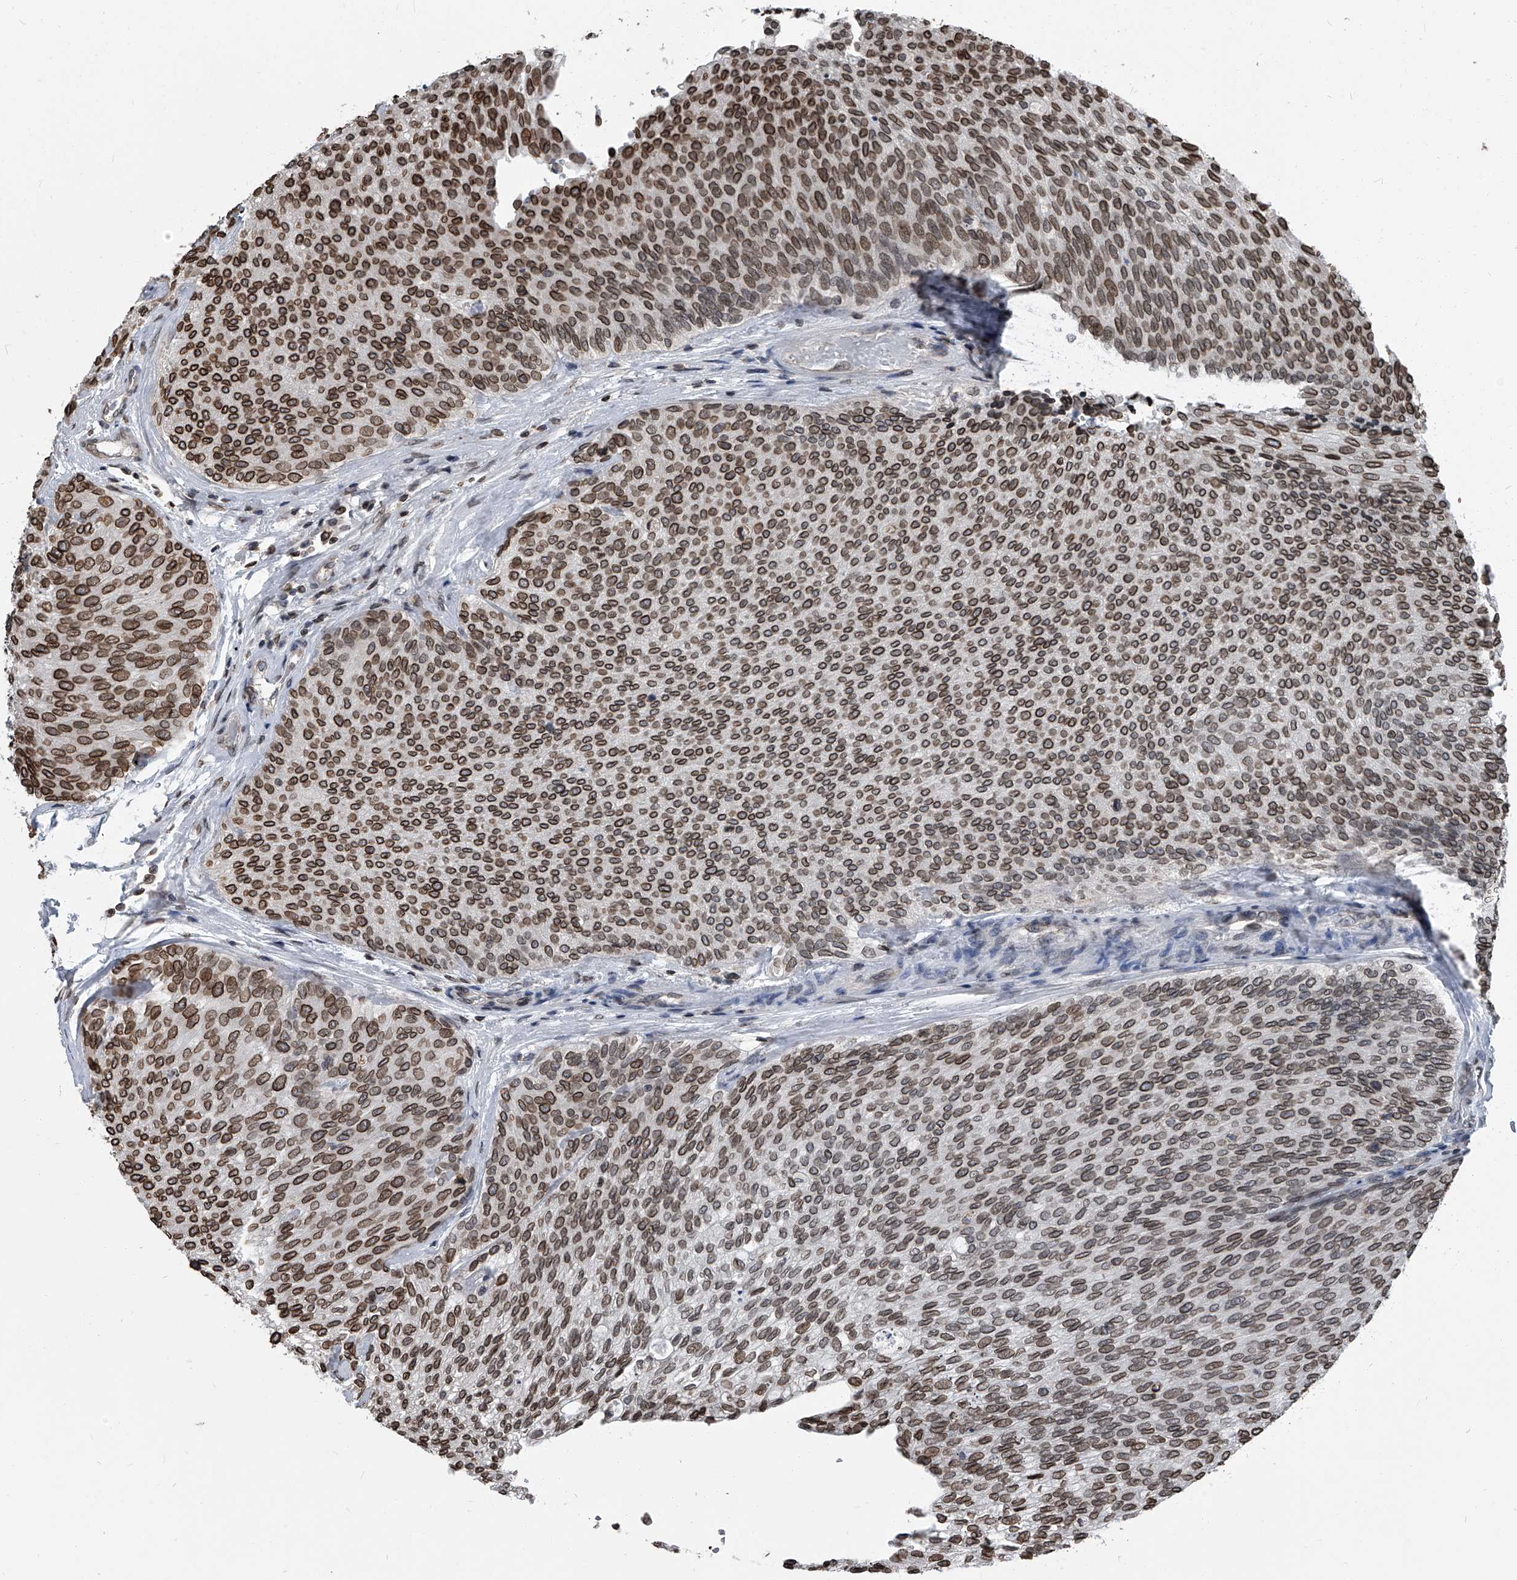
{"staining": {"intensity": "moderate", "quantity": ">75%", "location": "cytoplasmic/membranous,nuclear"}, "tissue": "urothelial cancer", "cell_type": "Tumor cells", "image_type": "cancer", "snomed": [{"axis": "morphology", "description": "Urothelial carcinoma, Low grade"}, {"axis": "topography", "description": "Urinary bladder"}], "caption": "Urothelial cancer stained with a brown dye exhibits moderate cytoplasmic/membranous and nuclear positive expression in about >75% of tumor cells.", "gene": "PHF20", "patient": {"sex": "female", "age": 79}}